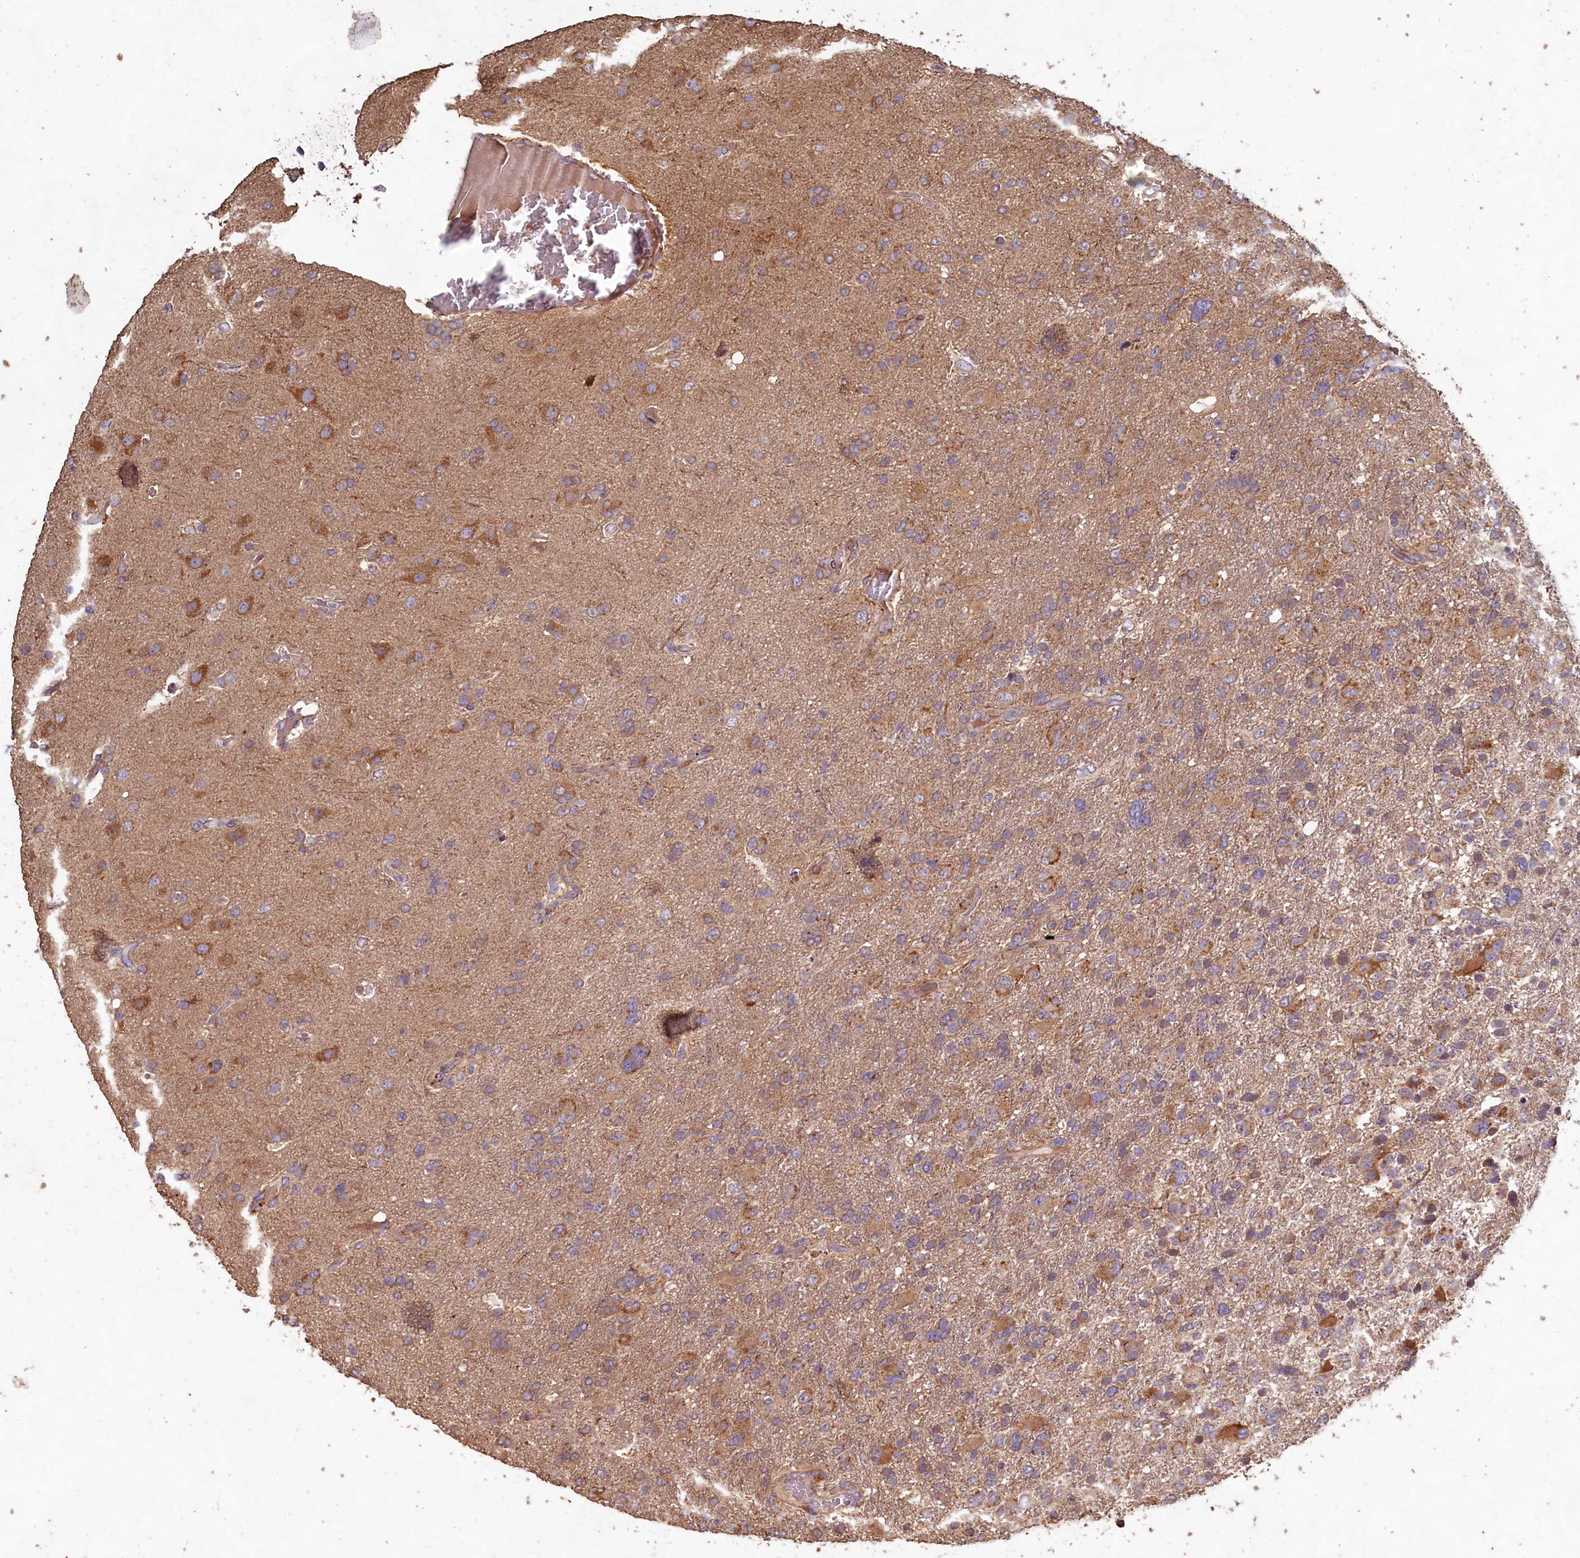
{"staining": {"intensity": "moderate", "quantity": "25%-75%", "location": "cytoplasmic/membranous"}, "tissue": "glioma", "cell_type": "Tumor cells", "image_type": "cancer", "snomed": [{"axis": "morphology", "description": "Glioma, malignant, High grade"}, {"axis": "topography", "description": "Brain"}], "caption": "Protein staining of glioma tissue reveals moderate cytoplasmic/membranous positivity in about 25%-75% of tumor cells.", "gene": "FUNDC1", "patient": {"sex": "male", "age": 61}}